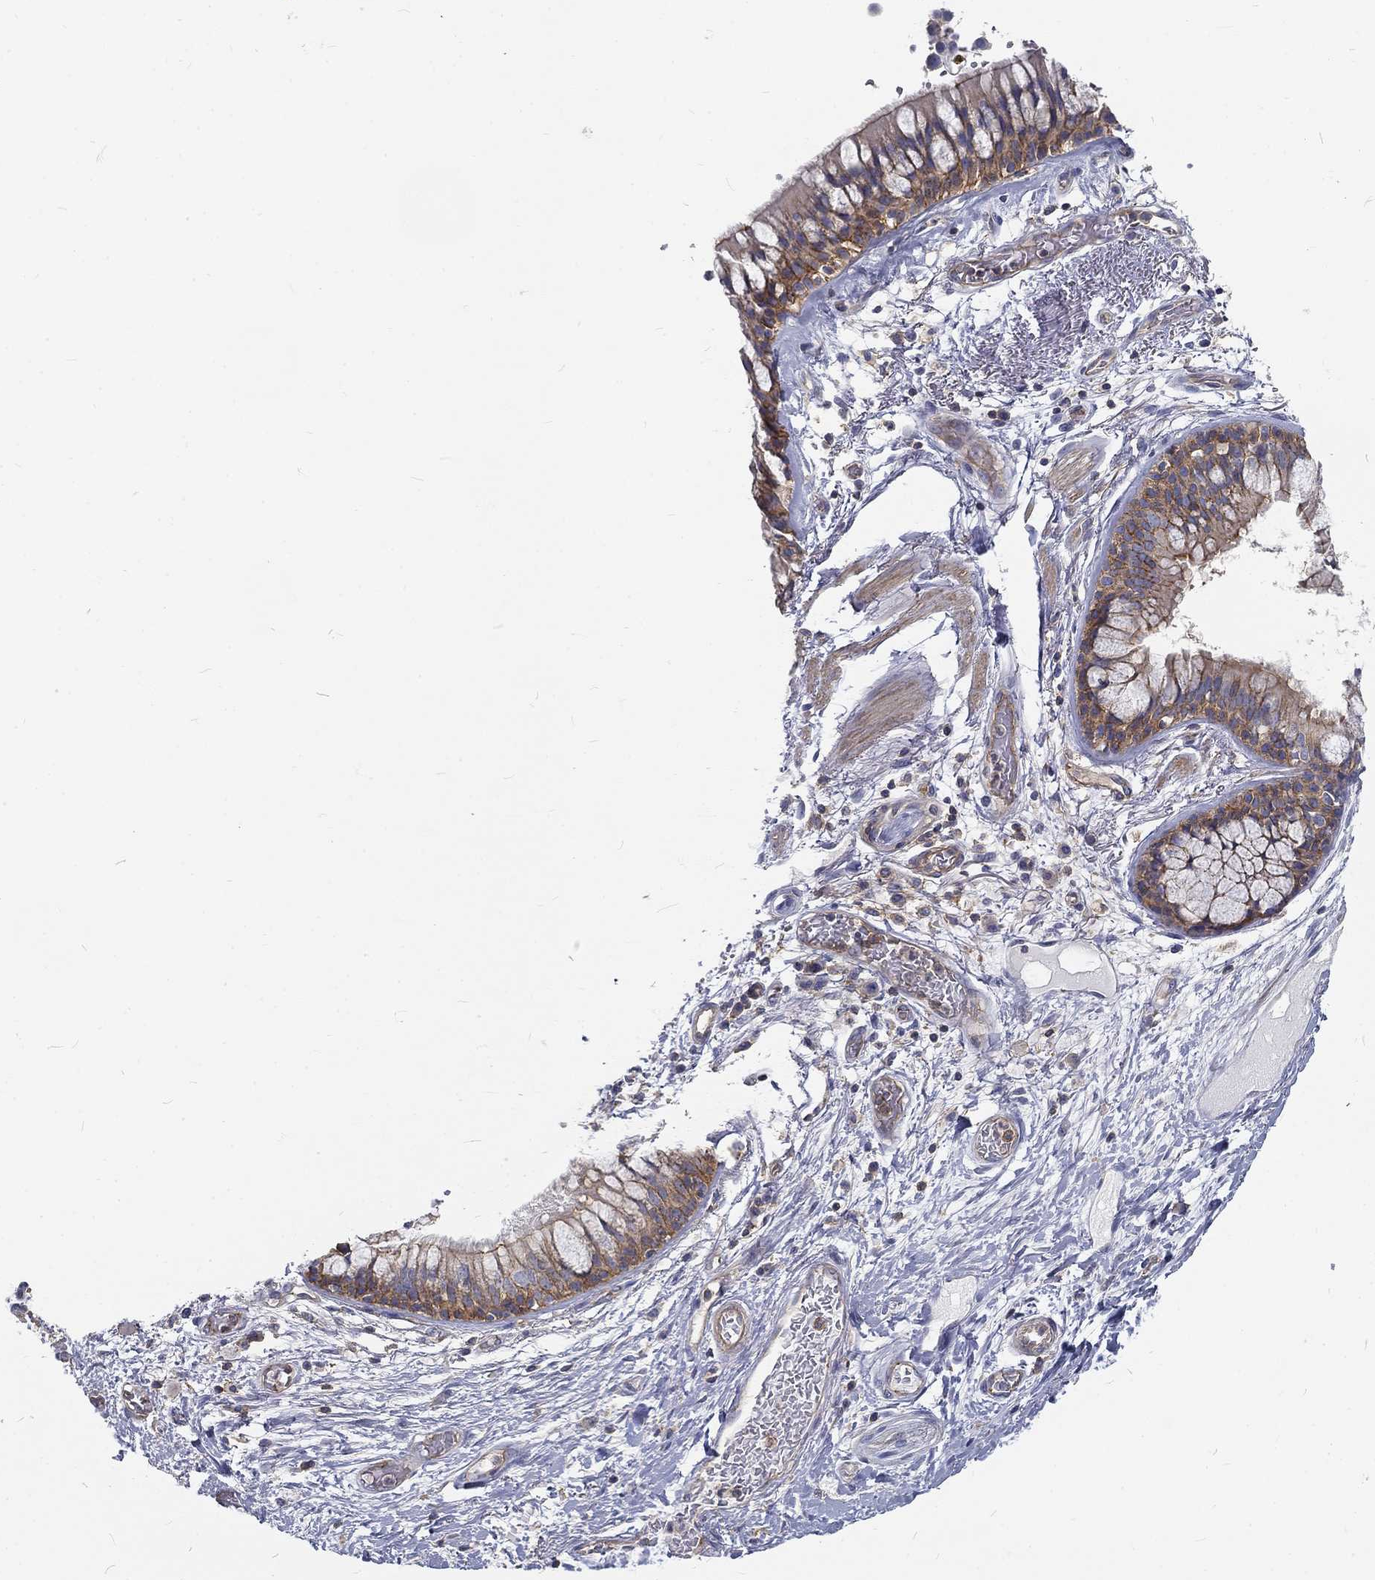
{"staining": {"intensity": "moderate", "quantity": ">75%", "location": "cytoplasmic/membranous"}, "tissue": "bronchus", "cell_type": "Respiratory epithelial cells", "image_type": "normal", "snomed": [{"axis": "morphology", "description": "Normal tissue, NOS"}, {"axis": "topography", "description": "Bronchus"}, {"axis": "topography", "description": "Lung"}], "caption": "There is medium levels of moderate cytoplasmic/membranous expression in respiratory epithelial cells of unremarkable bronchus, as demonstrated by immunohistochemical staining (brown color).", "gene": "MTMR11", "patient": {"sex": "female", "age": 57}}